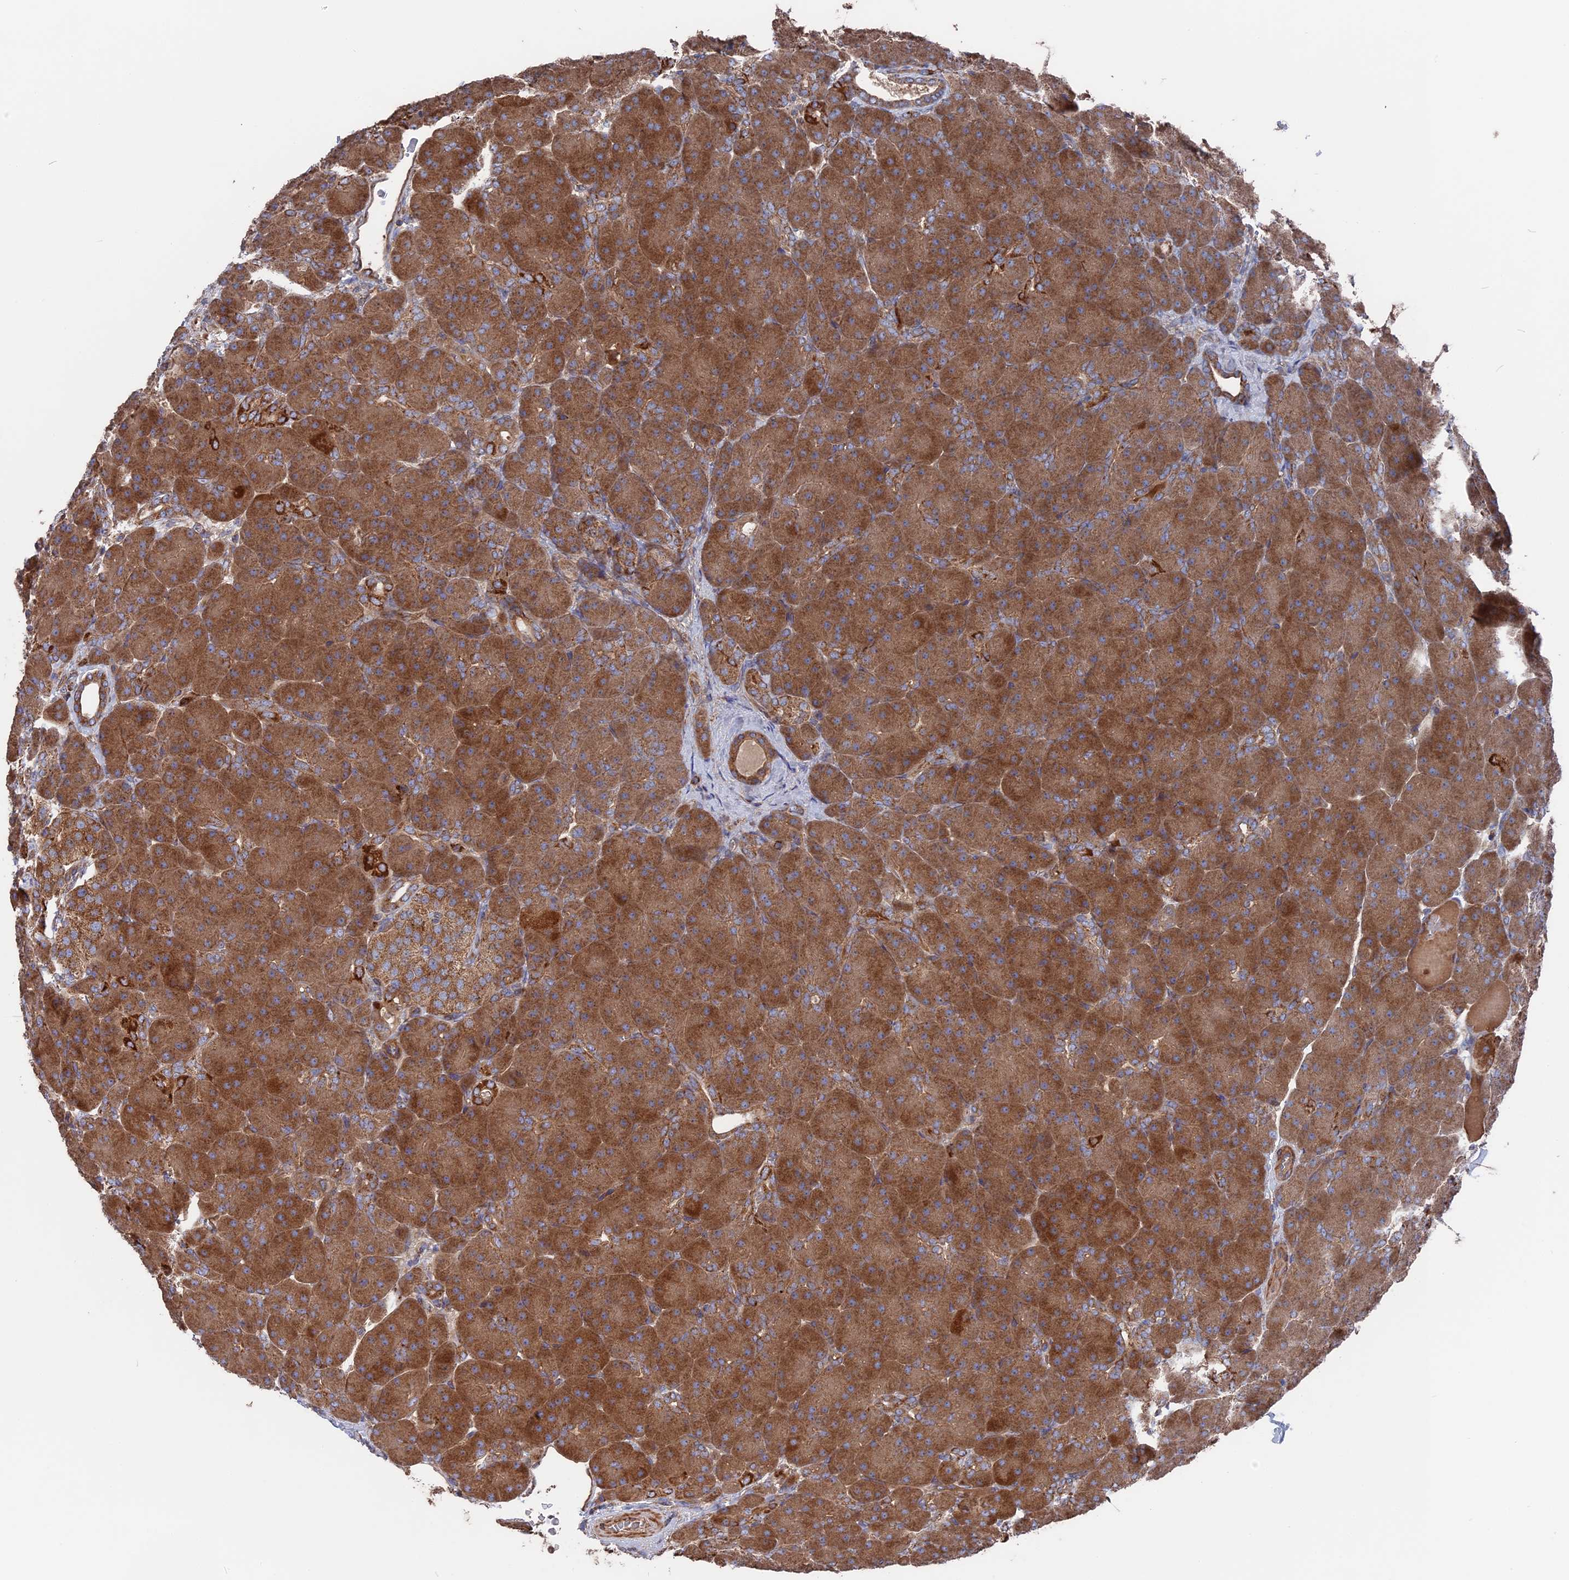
{"staining": {"intensity": "strong", "quantity": ">75%", "location": "cytoplasmic/membranous"}, "tissue": "pancreas", "cell_type": "Exocrine glandular cells", "image_type": "normal", "snomed": [{"axis": "morphology", "description": "Normal tissue, NOS"}, {"axis": "topography", "description": "Pancreas"}], "caption": "Immunohistochemical staining of unremarkable pancreas shows high levels of strong cytoplasmic/membranous staining in about >75% of exocrine glandular cells.", "gene": "TELO2", "patient": {"sex": "male", "age": 66}}